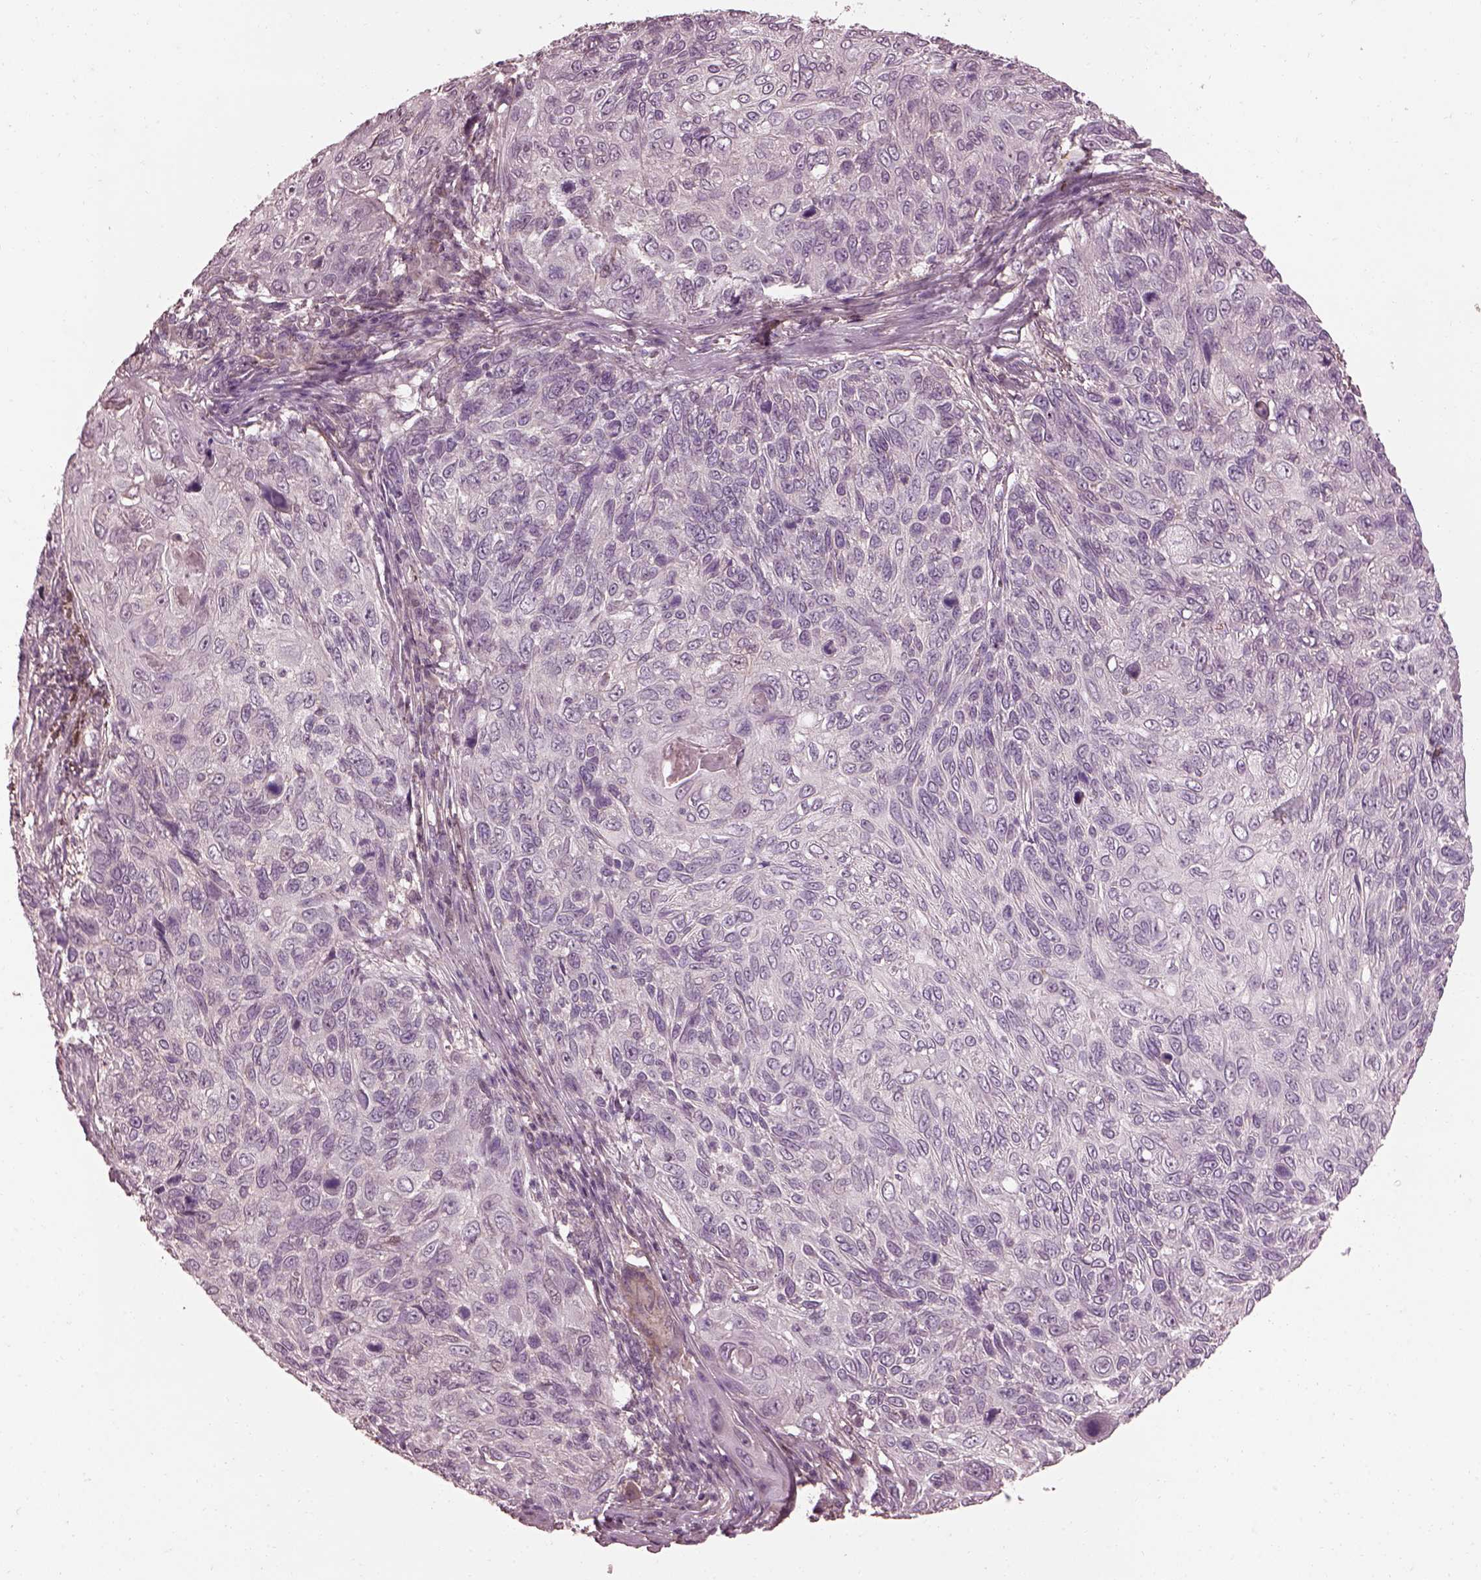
{"staining": {"intensity": "negative", "quantity": "none", "location": "none"}, "tissue": "skin cancer", "cell_type": "Tumor cells", "image_type": "cancer", "snomed": [{"axis": "morphology", "description": "Squamous cell carcinoma, NOS"}, {"axis": "topography", "description": "Skin"}], "caption": "Immunohistochemistry of human skin cancer exhibits no staining in tumor cells. Brightfield microscopy of IHC stained with DAB (3,3'-diaminobenzidine) (brown) and hematoxylin (blue), captured at high magnification.", "gene": "EFEMP1", "patient": {"sex": "male", "age": 92}}